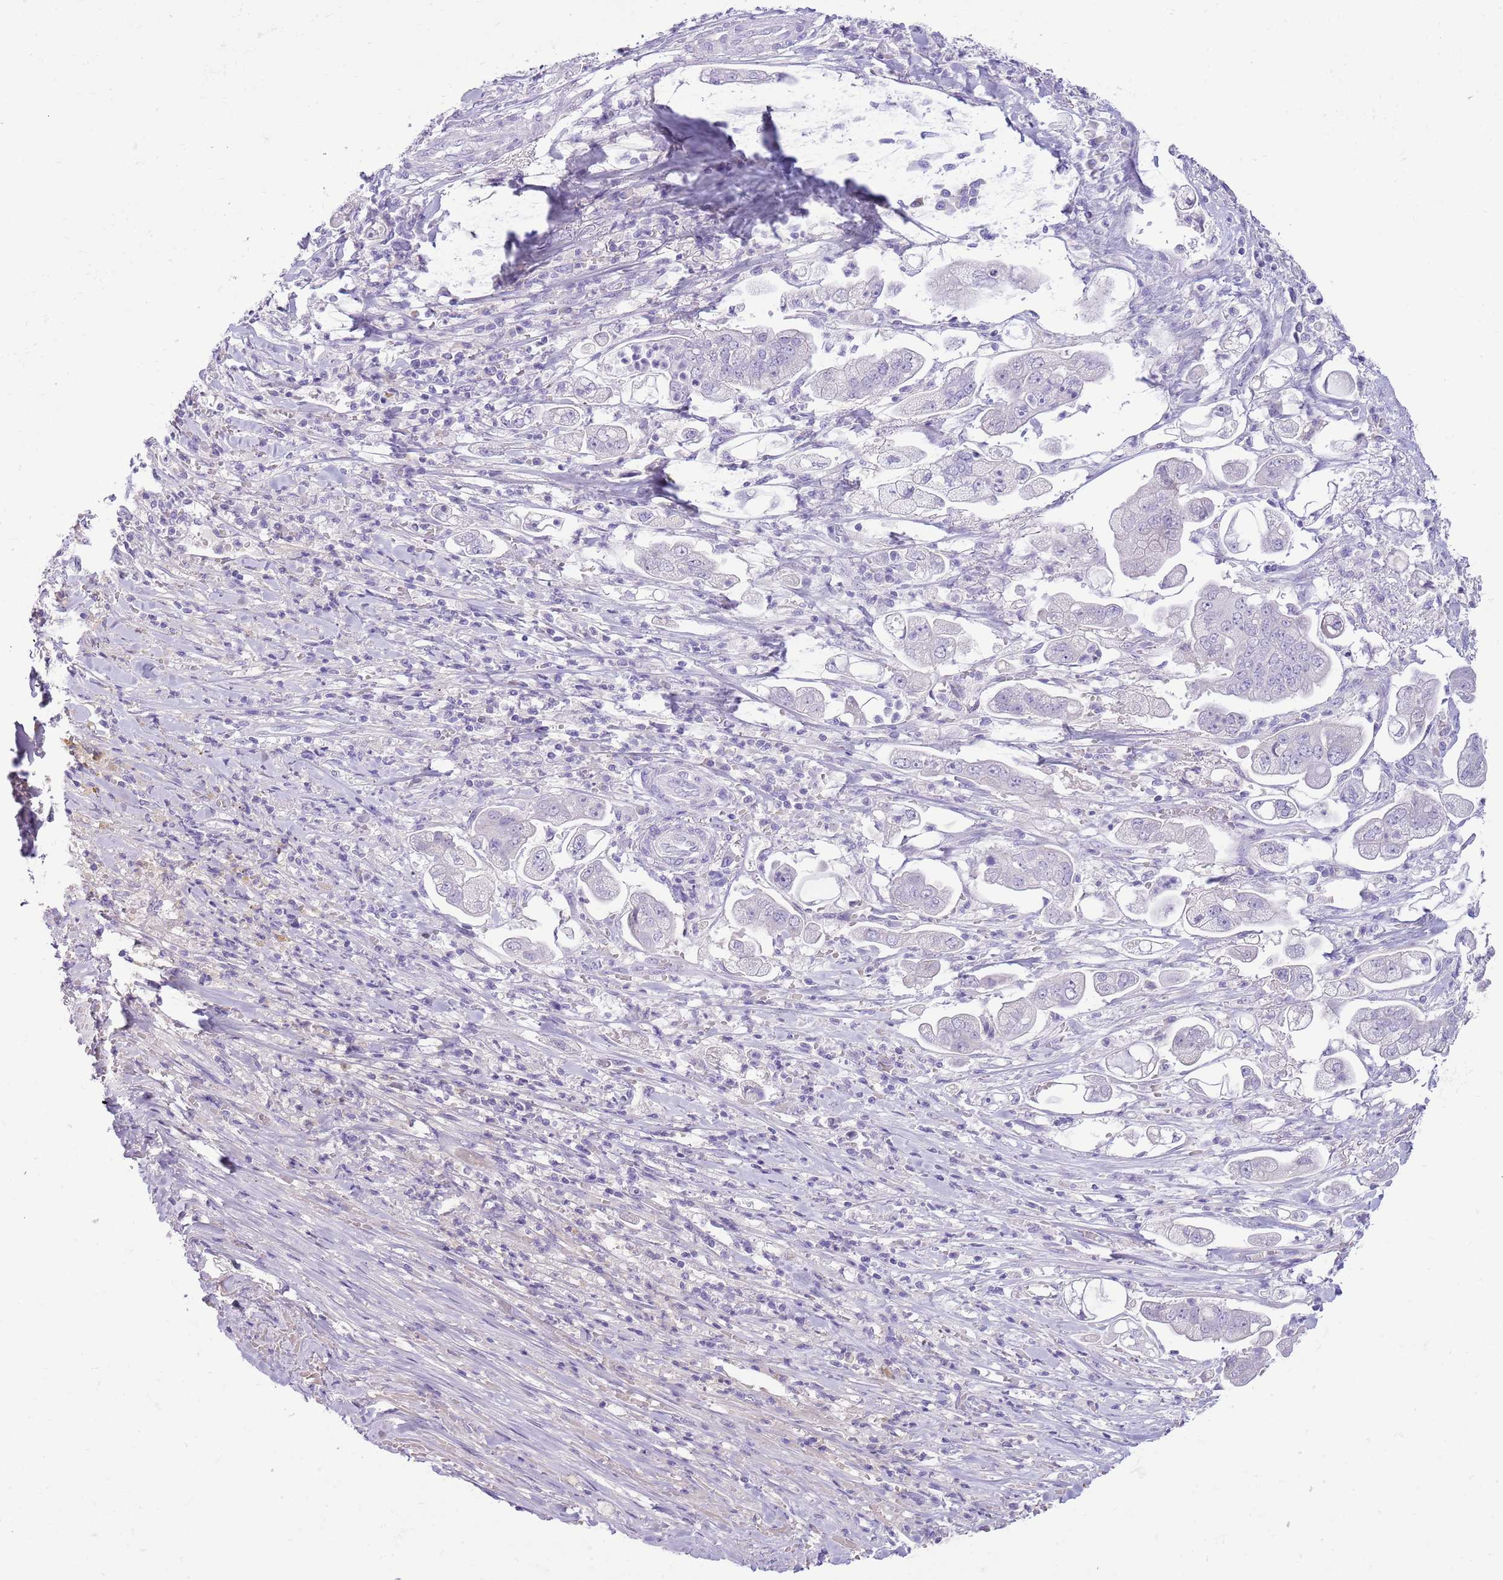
{"staining": {"intensity": "negative", "quantity": "none", "location": "none"}, "tissue": "stomach cancer", "cell_type": "Tumor cells", "image_type": "cancer", "snomed": [{"axis": "morphology", "description": "Adenocarcinoma, NOS"}, {"axis": "topography", "description": "Stomach"}], "caption": "Stomach cancer (adenocarcinoma) was stained to show a protein in brown. There is no significant expression in tumor cells.", "gene": "TOX2", "patient": {"sex": "male", "age": 62}}